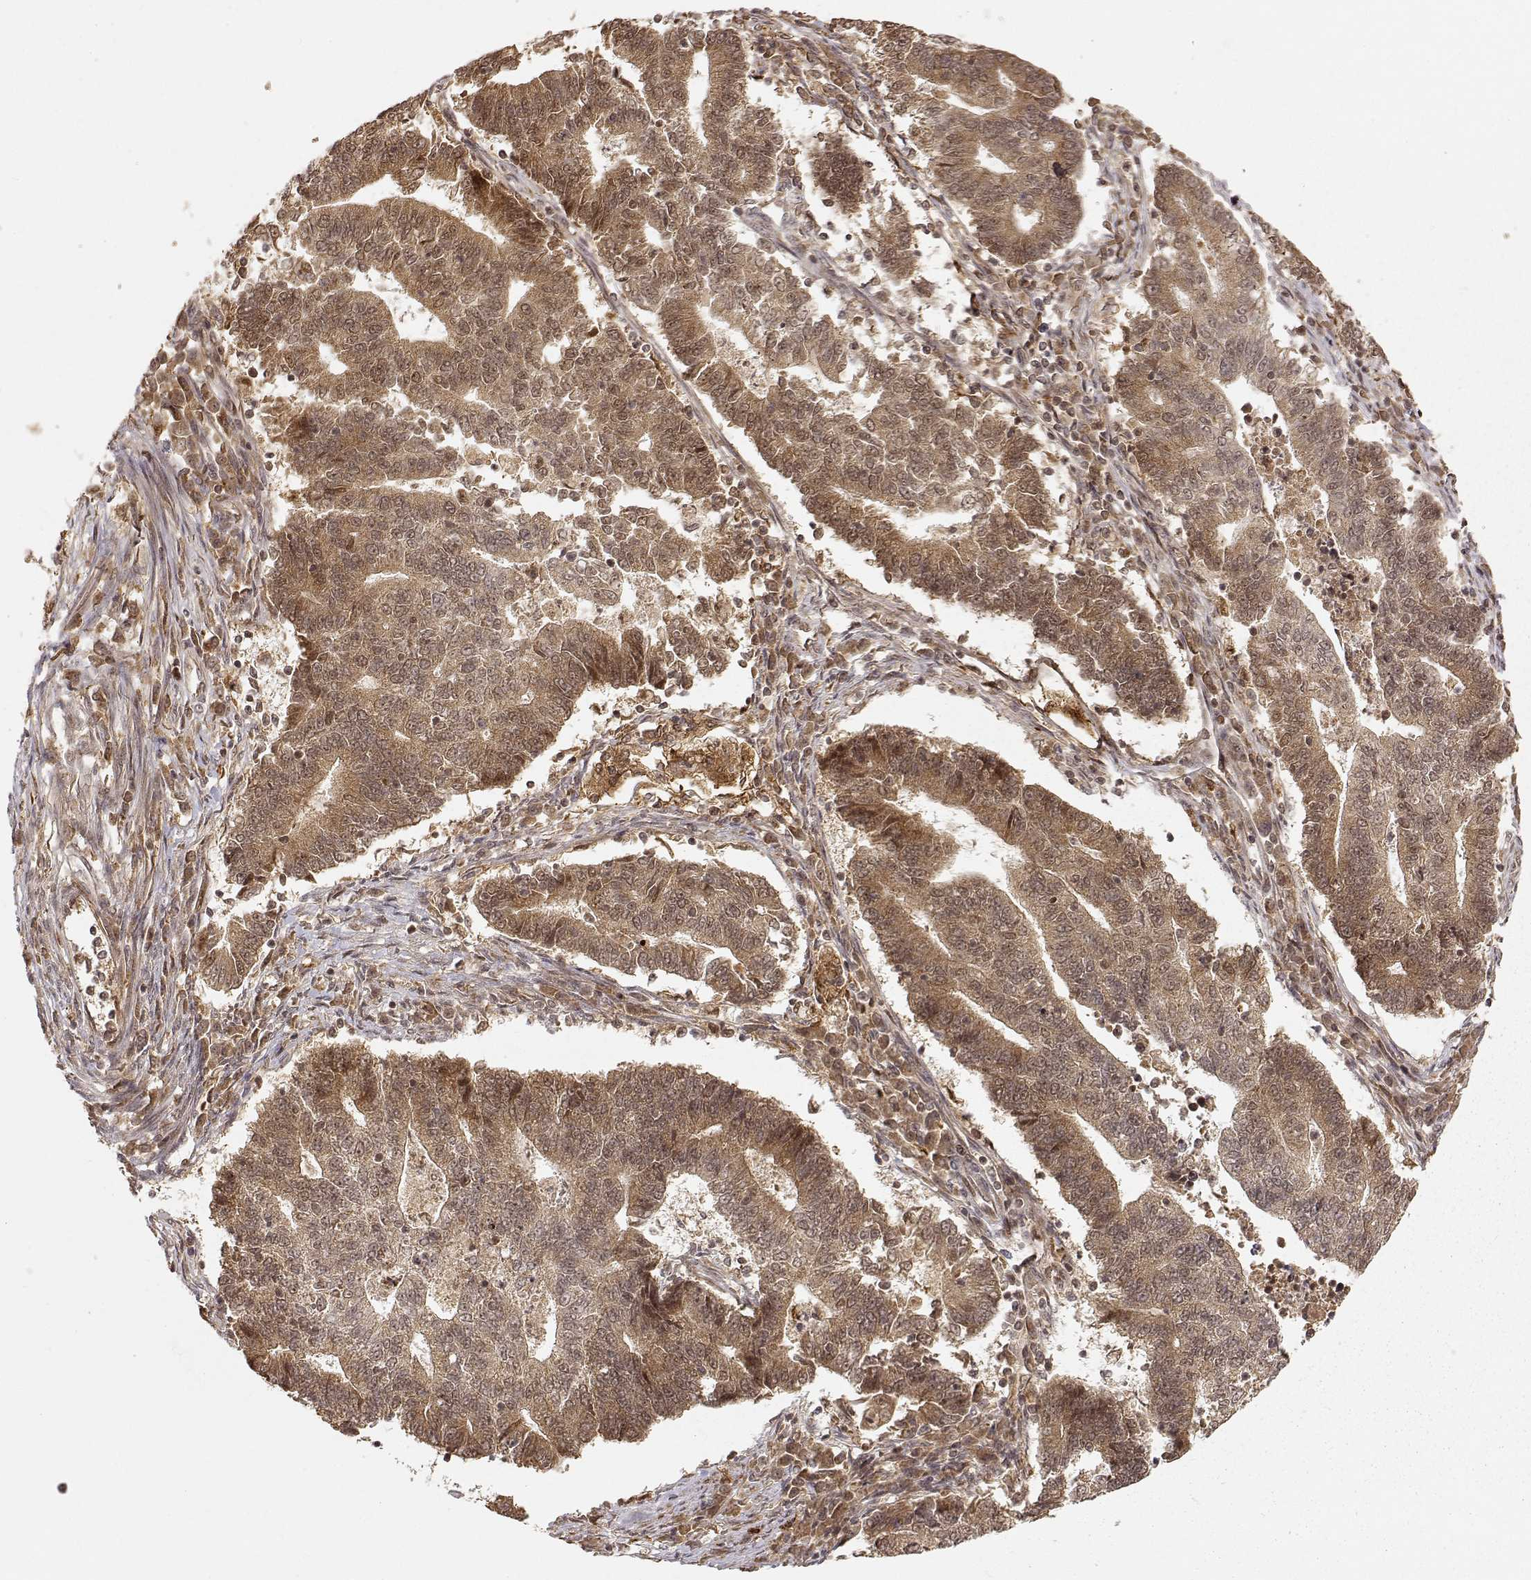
{"staining": {"intensity": "moderate", "quantity": ">75%", "location": "cytoplasmic/membranous,nuclear"}, "tissue": "endometrial cancer", "cell_type": "Tumor cells", "image_type": "cancer", "snomed": [{"axis": "morphology", "description": "Adenocarcinoma, NOS"}, {"axis": "topography", "description": "Uterus"}, {"axis": "topography", "description": "Endometrium"}], "caption": "An immunohistochemistry (IHC) image of tumor tissue is shown. Protein staining in brown shows moderate cytoplasmic/membranous and nuclear positivity in adenocarcinoma (endometrial) within tumor cells.", "gene": "MAEA", "patient": {"sex": "female", "age": 54}}